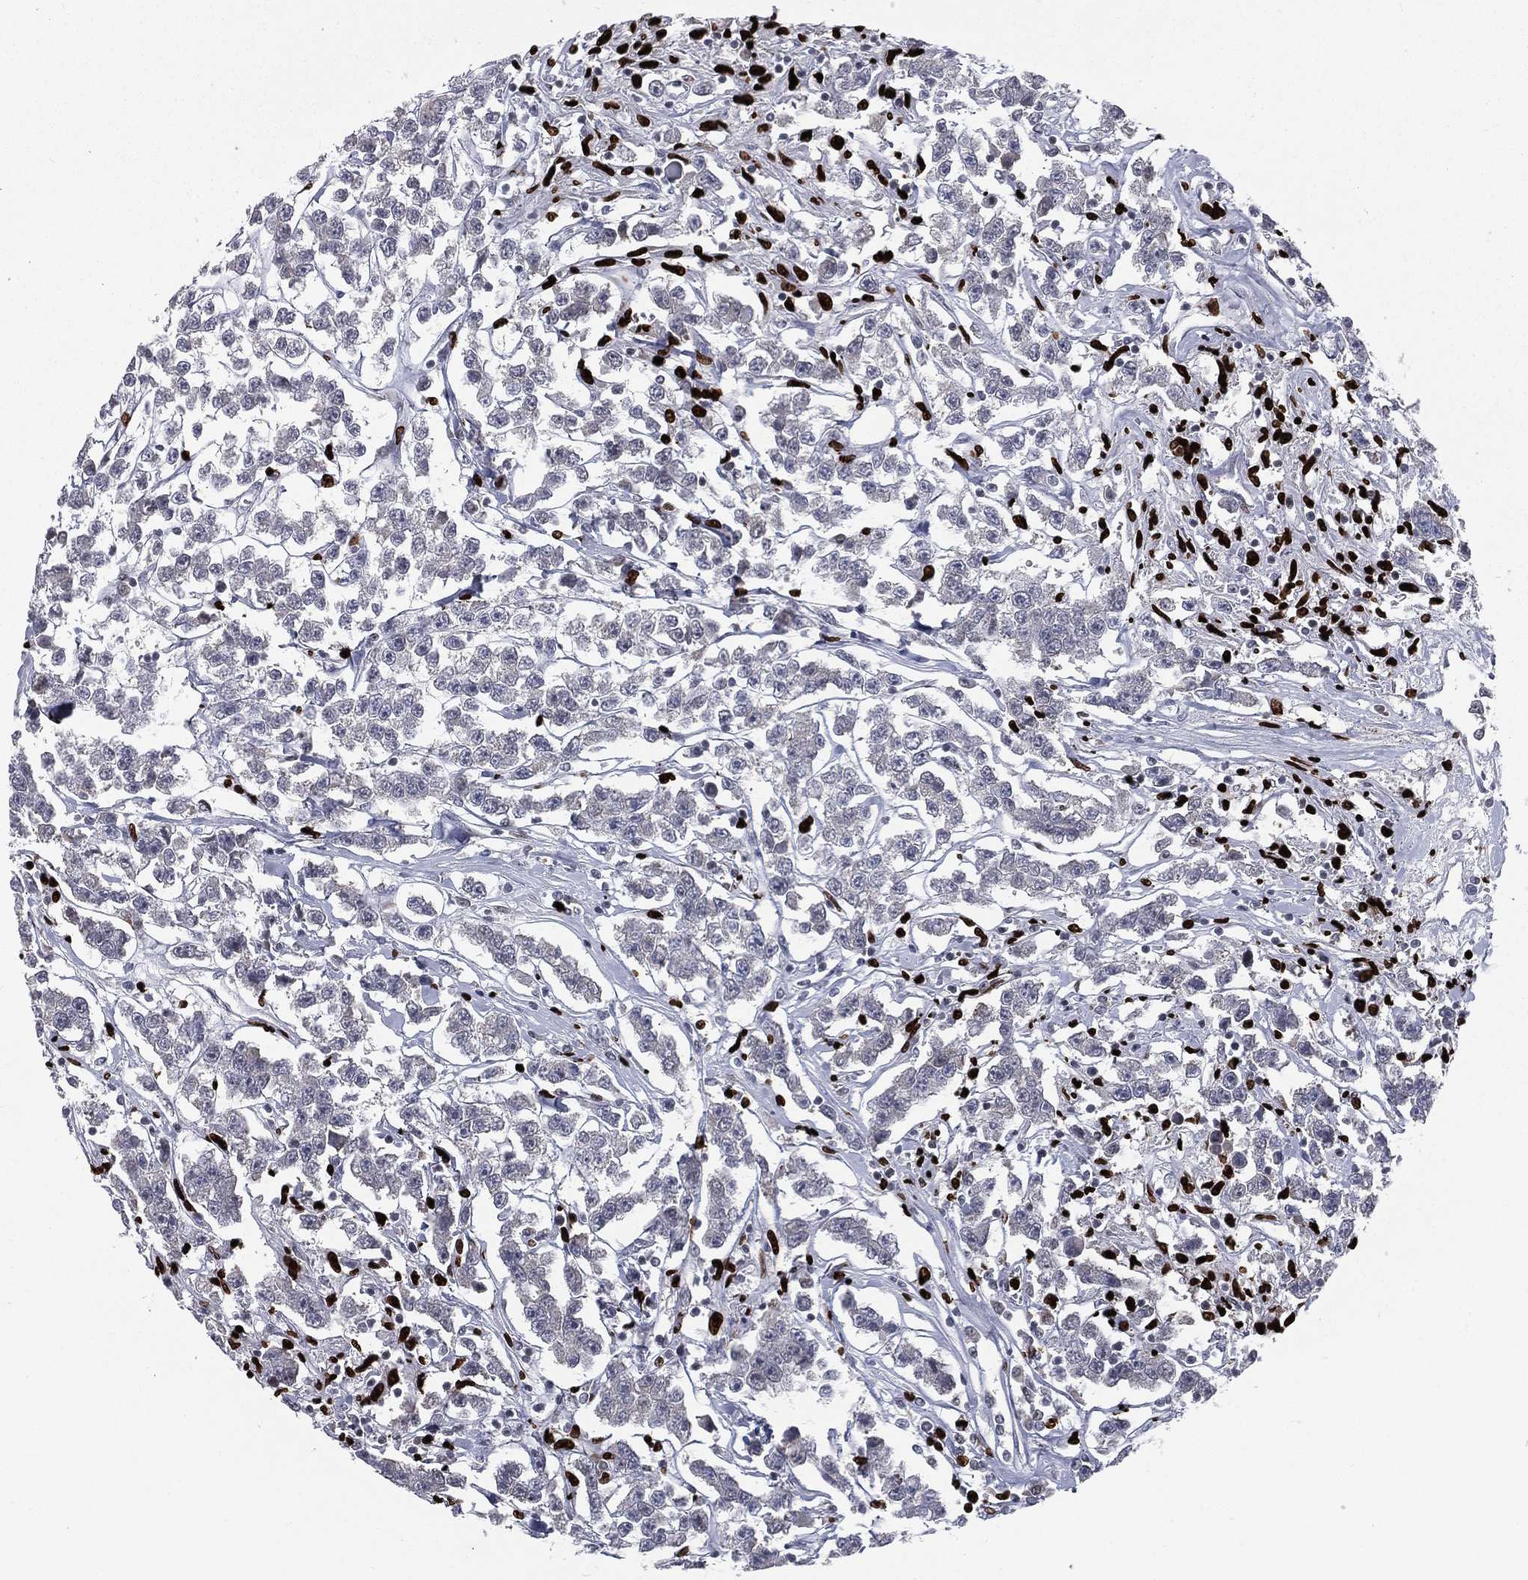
{"staining": {"intensity": "negative", "quantity": "none", "location": "none"}, "tissue": "testis cancer", "cell_type": "Tumor cells", "image_type": "cancer", "snomed": [{"axis": "morphology", "description": "Seminoma, NOS"}, {"axis": "topography", "description": "Testis"}], "caption": "Human testis seminoma stained for a protein using IHC demonstrates no positivity in tumor cells.", "gene": "MNDA", "patient": {"sex": "male", "age": 59}}